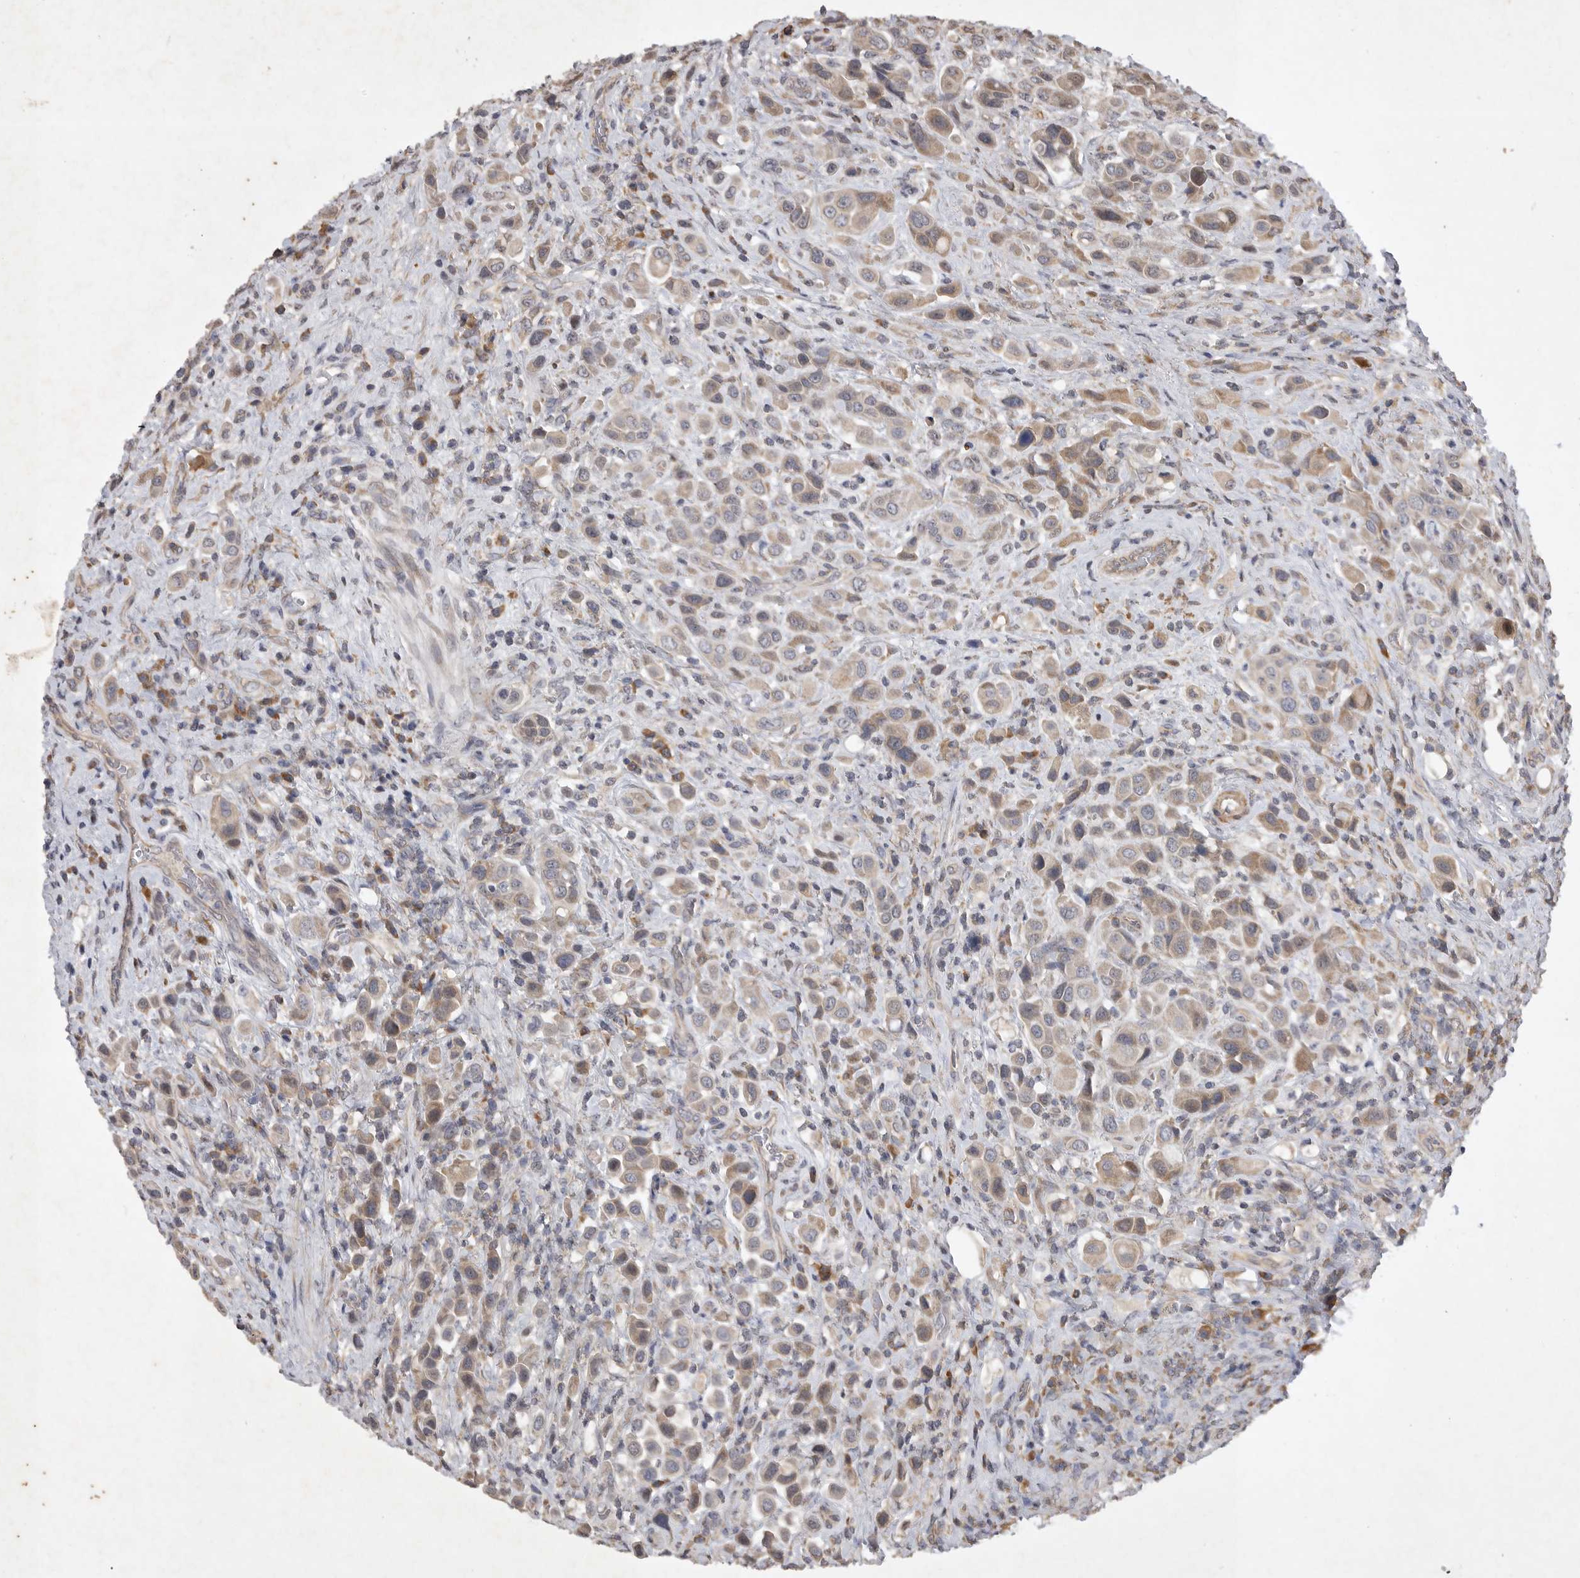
{"staining": {"intensity": "weak", "quantity": ">75%", "location": "cytoplasmic/membranous"}, "tissue": "urothelial cancer", "cell_type": "Tumor cells", "image_type": "cancer", "snomed": [{"axis": "morphology", "description": "Urothelial carcinoma, High grade"}, {"axis": "topography", "description": "Urinary bladder"}], "caption": "An image showing weak cytoplasmic/membranous positivity in about >75% of tumor cells in urothelial carcinoma (high-grade), as visualized by brown immunohistochemical staining.", "gene": "EDEM3", "patient": {"sex": "male", "age": 50}}